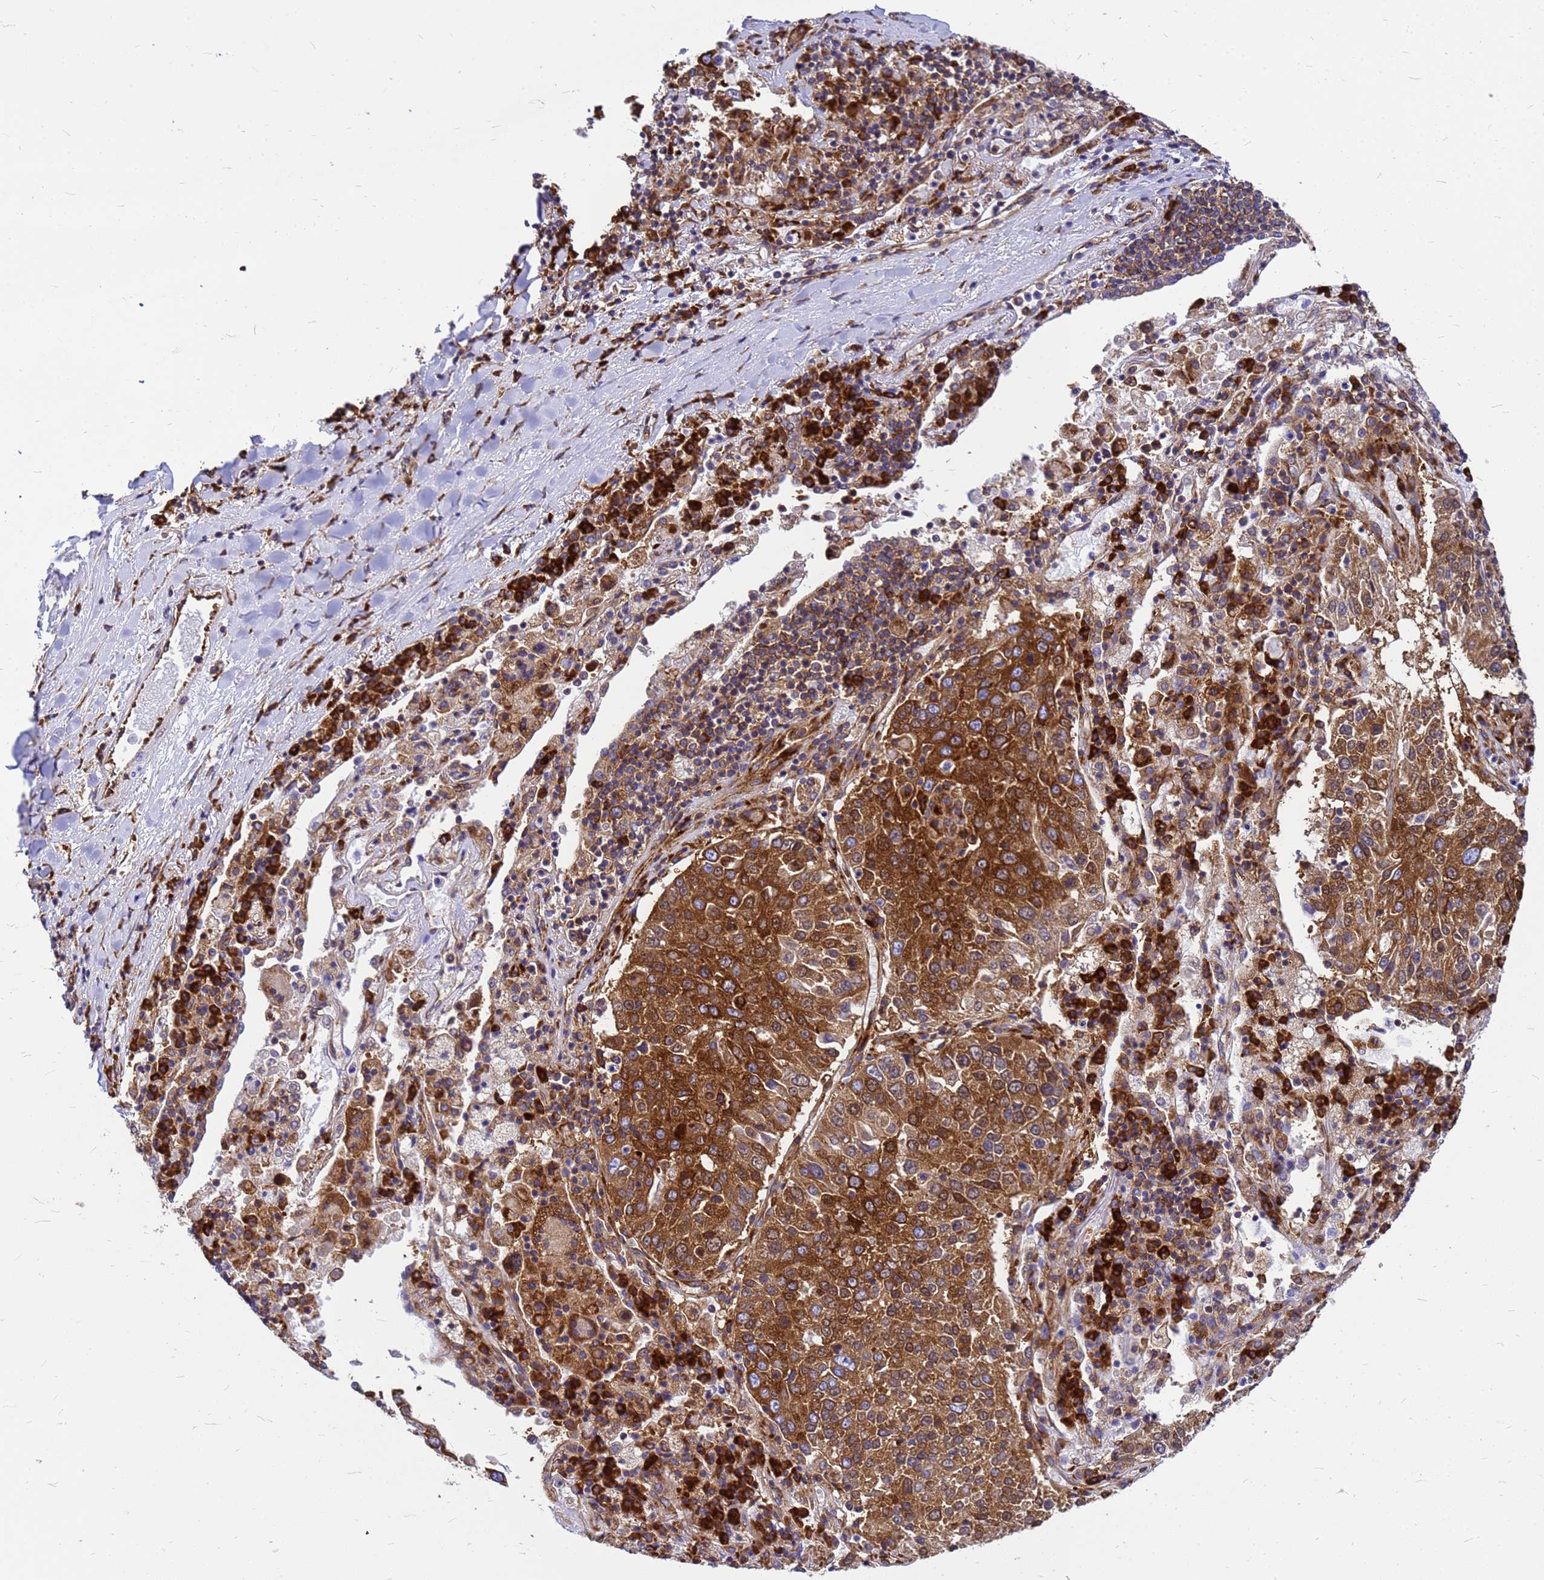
{"staining": {"intensity": "strong", "quantity": ">75%", "location": "cytoplasmic/membranous"}, "tissue": "lung cancer", "cell_type": "Tumor cells", "image_type": "cancer", "snomed": [{"axis": "morphology", "description": "Squamous cell carcinoma, NOS"}, {"axis": "topography", "description": "Lung"}], "caption": "Immunohistochemistry (IHC) (DAB) staining of squamous cell carcinoma (lung) exhibits strong cytoplasmic/membranous protein positivity in about >75% of tumor cells. (DAB IHC, brown staining for protein, blue staining for nuclei).", "gene": "EEF1D", "patient": {"sex": "male", "age": 65}}